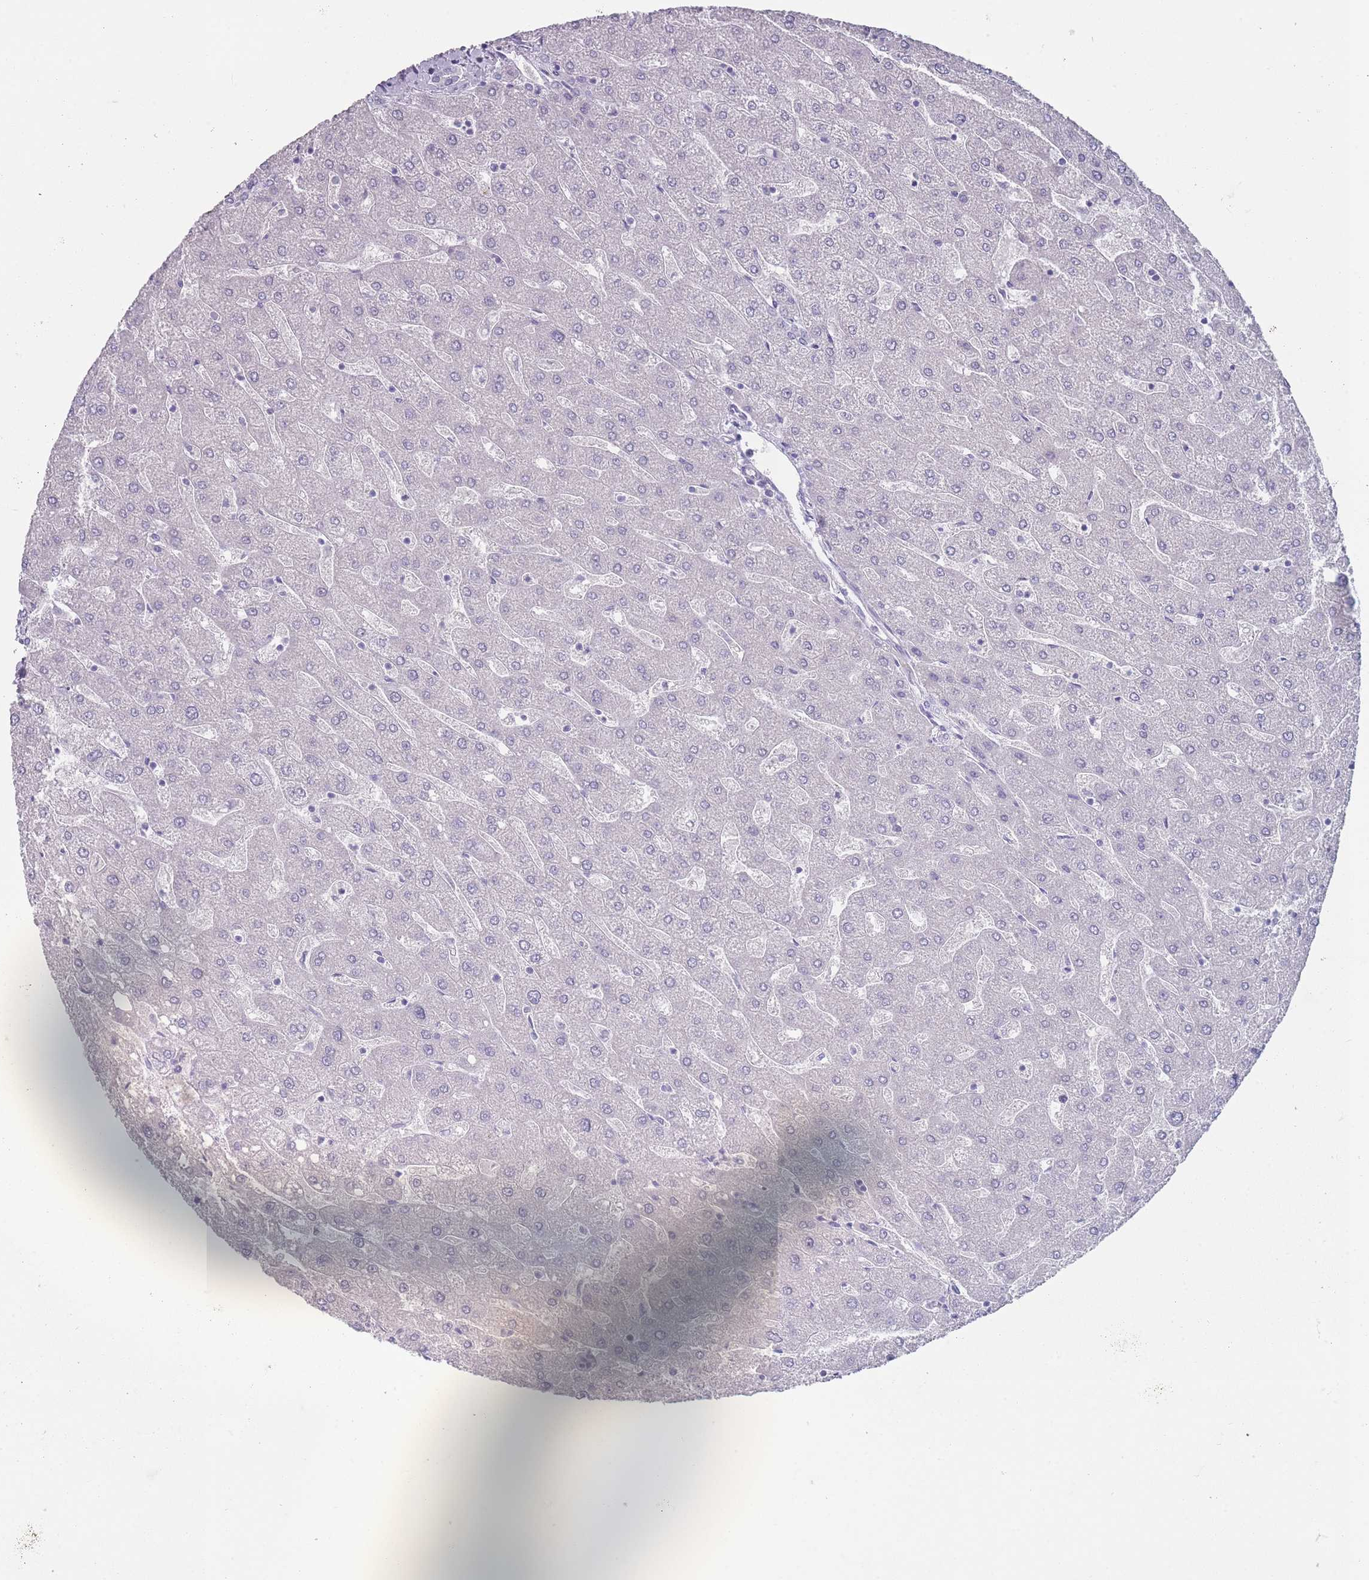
{"staining": {"intensity": "negative", "quantity": "none", "location": "none"}, "tissue": "liver", "cell_type": "Cholangiocytes", "image_type": "normal", "snomed": [{"axis": "morphology", "description": "Normal tissue, NOS"}, {"axis": "topography", "description": "Liver"}], "caption": "Liver stained for a protein using IHC displays no positivity cholangiocytes.", "gene": "RHBG", "patient": {"sex": "male", "age": 67}}